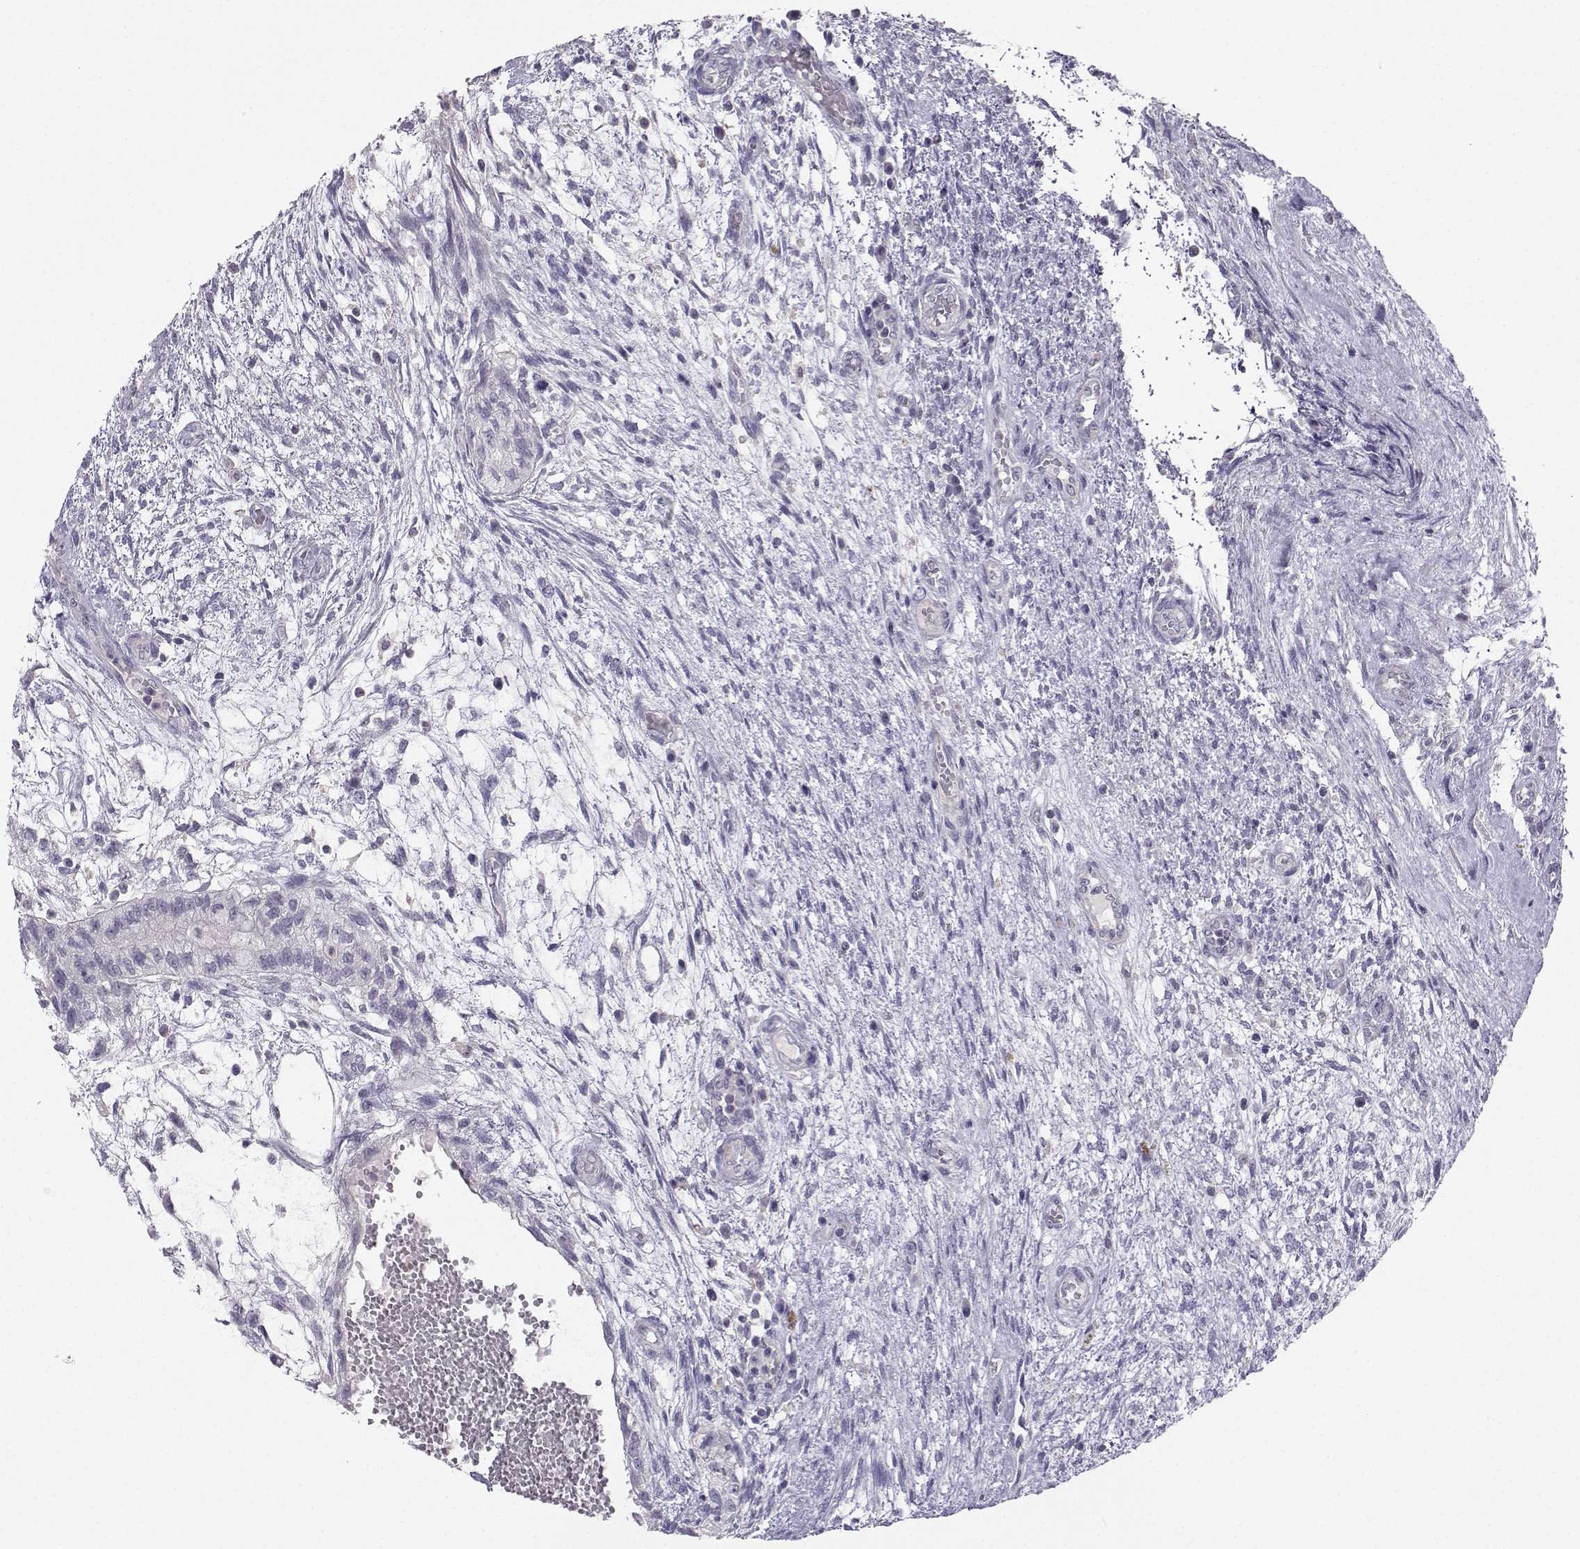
{"staining": {"intensity": "negative", "quantity": "none", "location": "none"}, "tissue": "testis cancer", "cell_type": "Tumor cells", "image_type": "cancer", "snomed": [{"axis": "morphology", "description": "Normal tissue, NOS"}, {"axis": "morphology", "description": "Carcinoma, Embryonal, NOS"}, {"axis": "topography", "description": "Testis"}, {"axis": "topography", "description": "Epididymis"}], "caption": "DAB (3,3'-diaminobenzidine) immunohistochemical staining of human testis embryonal carcinoma shows no significant expression in tumor cells.", "gene": "MROH7", "patient": {"sex": "male", "age": 32}}